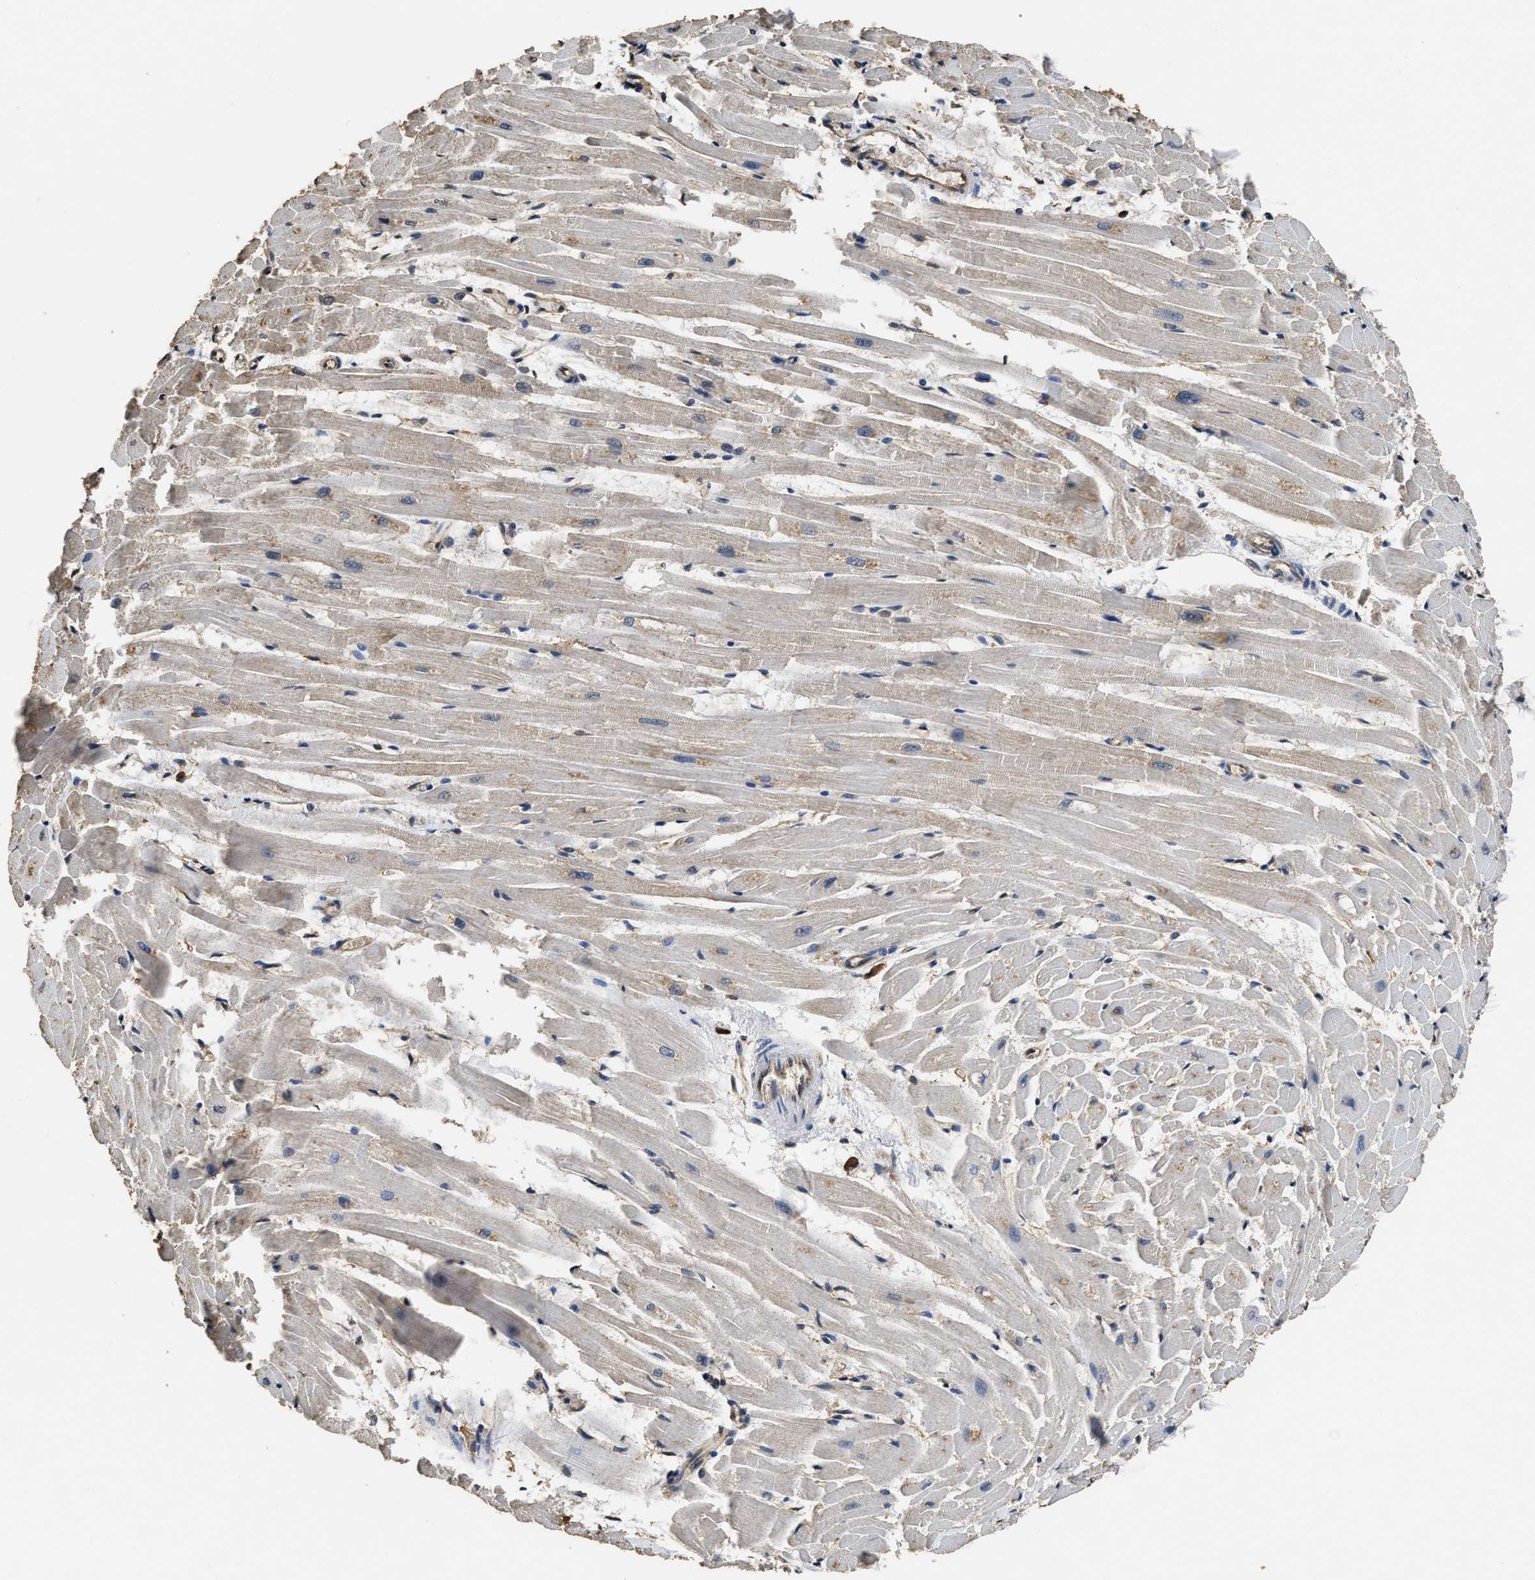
{"staining": {"intensity": "weak", "quantity": "<25%", "location": "cytoplasmic/membranous"}, "tissue": "heart muscle", "cell_type": "Cardiomyocytes", "image_type": "normal", "snomed": [{"axis": "morphology", "description": "Normal tissue, NOS"}, {"axis": "topography", "description": "Heart"}], "caption": "Immunohistochemistry photomicrograph of unremarkable heart muscle: heart muscle stained with DAB demonstrates no significant protein positivity in cardiomyocytes.", "gene": "YWHAE", "patient": {"sex": "female", "age": 19}}